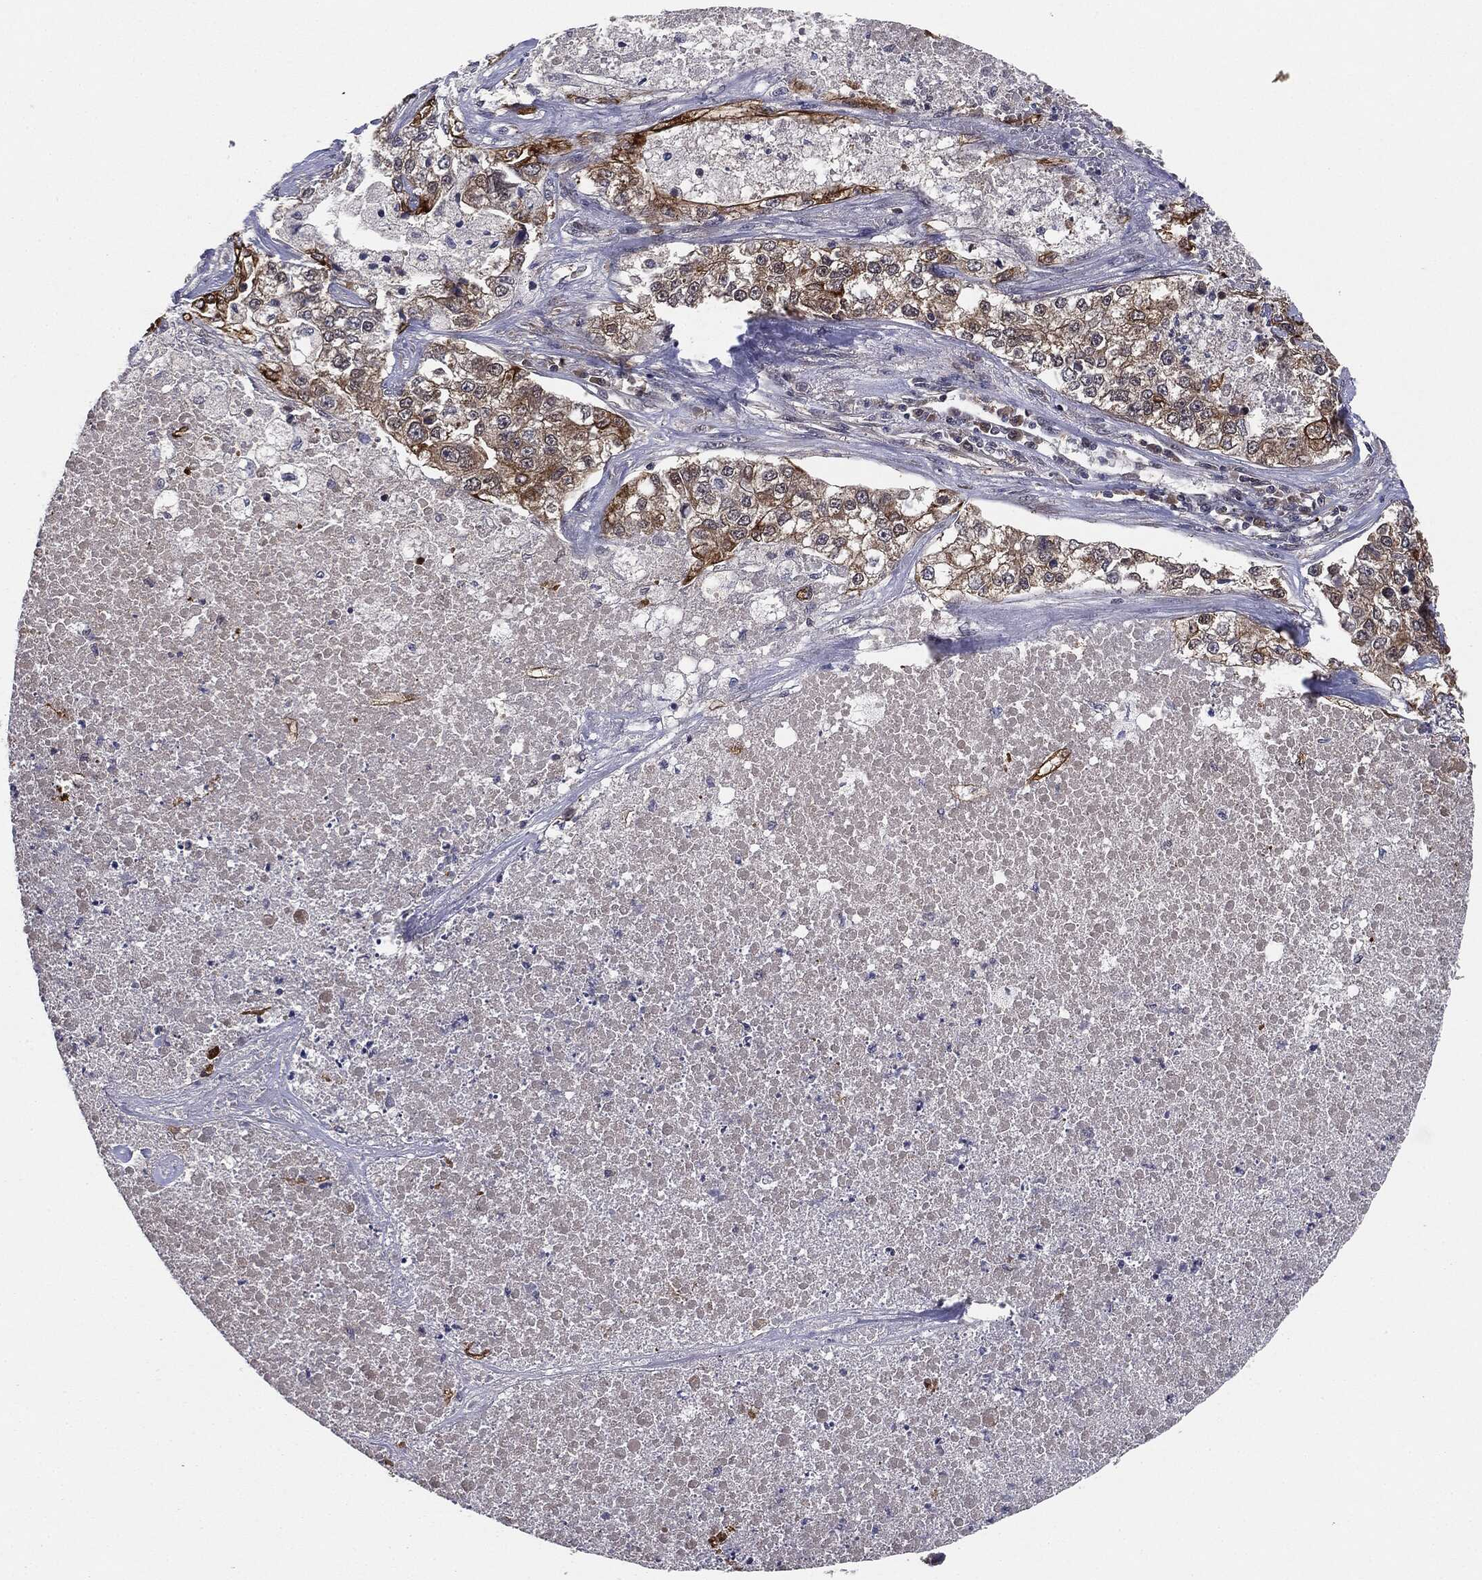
{"staining": {"intensity": "moderate", "quantity": "25%-75%", "location": "cytoplasmic/membranous"}, "tissue": "lung cancer", "cell_type": "Tumor cells", "image_type": "cancer", "snomed": [{"axis": "morphology", "description": "Adenocarcinoma, NOS"}, {"axis": "topography", "description": "Lung"}], "caption": "Immunohistochemical staining of human lung cancer shows moderate cytoplasmic/membranous protein expression in about 25%-75% of tumor cells. The staining was performed using DAB (3,3'-diaminobenzidine), with brown indicating positive protein expression. Nuclei are stained blue with hematoxylin.", "gene": "KRT7", "patient": {"sex": "male", "age": 49}}